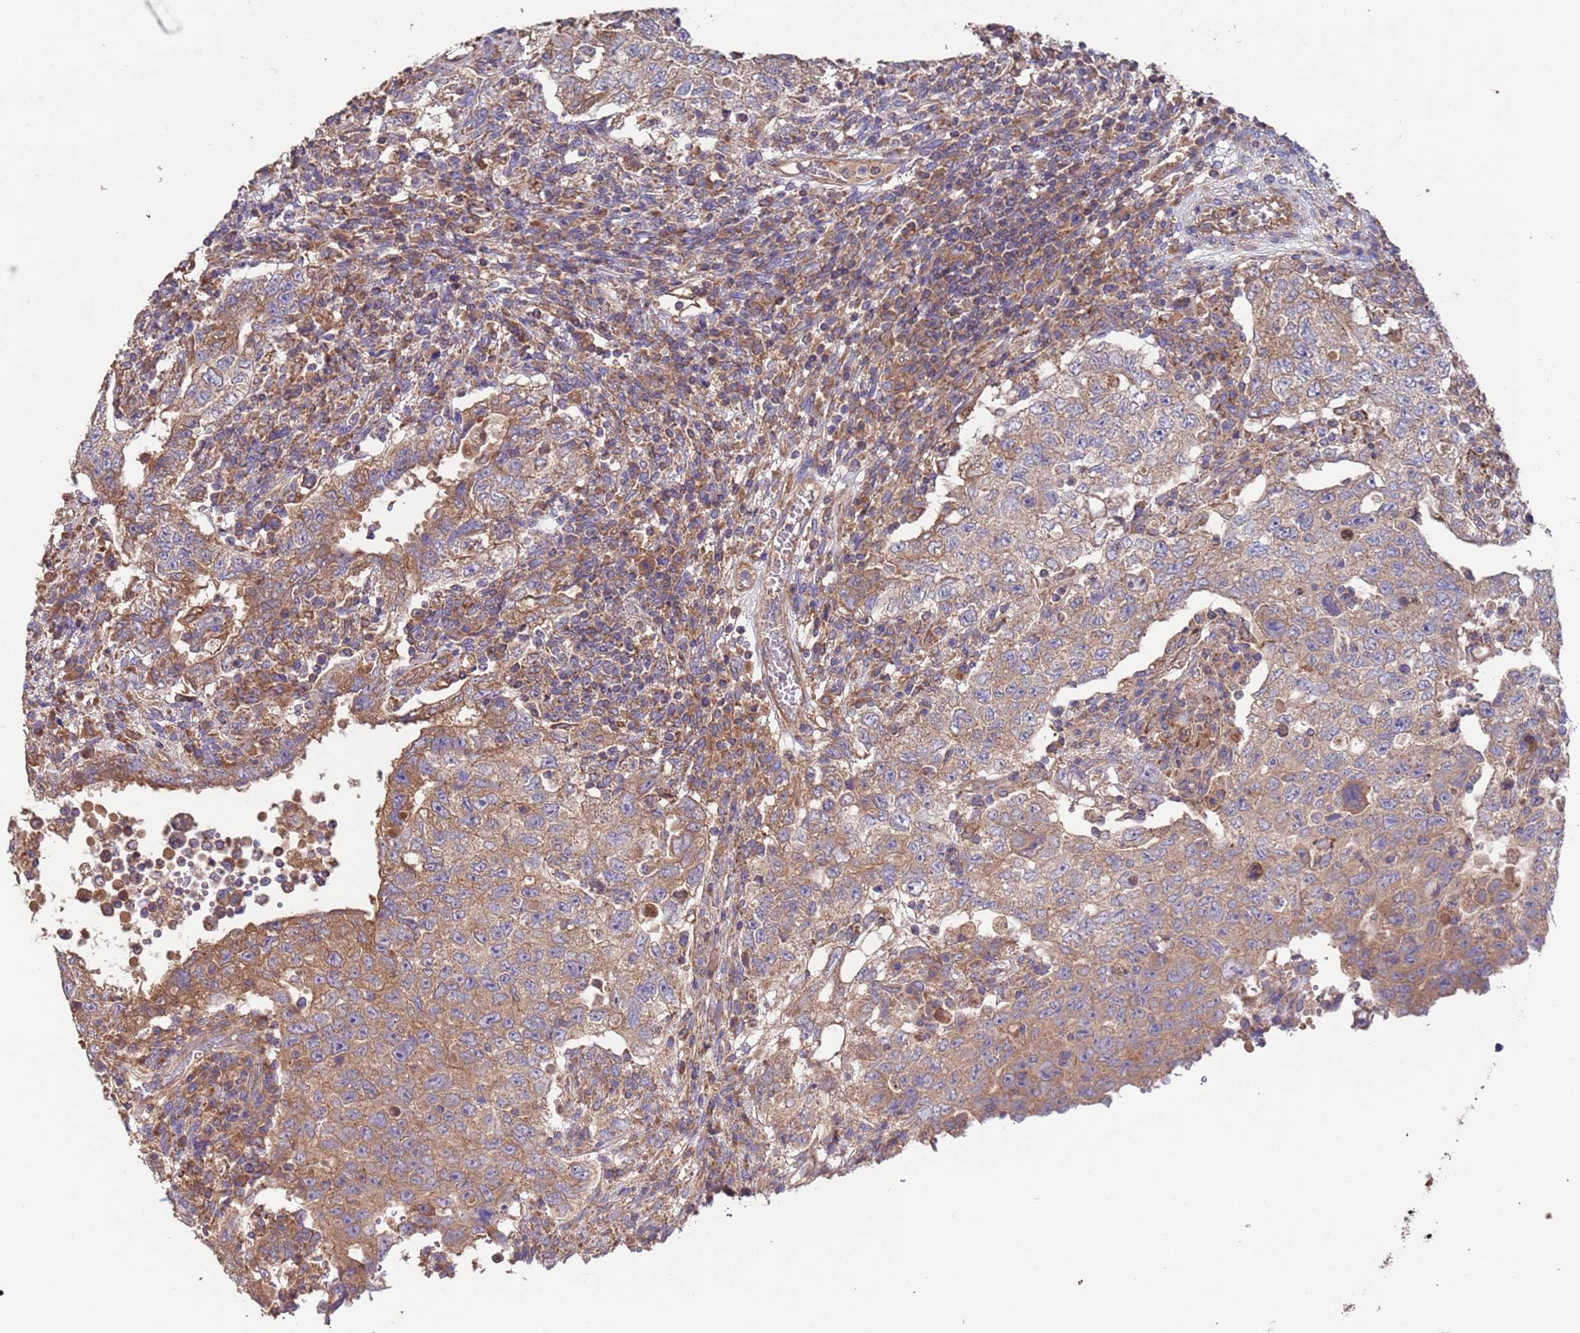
{"staining": {"intensity": "moderate", "quantity": "<25%", "location": "cytoplasmic/membranous"}, "tissue": "testis cancer", "cell_type": "Tumor cells", "image_type": "cancer", "snomed": [{"axis": "morphology", "description": "Carcinoma, Embryonal, NOS"}, {"axis": "topography", "description": "Testis"}], "caption": "Protein staining displays moderate cytoplasmic/membranous positivity in approximately <25% of tumor cells in testis cancer (embryonal carcinoma). Using DAB (3,3'-diaminobenzidine) (brown) and hematoxylin (blue) stains, captured at high magnification using brightfield microscopy.", "gene": "EEF1AKMT1", "patient": {"sex": "male", "age": 26}}